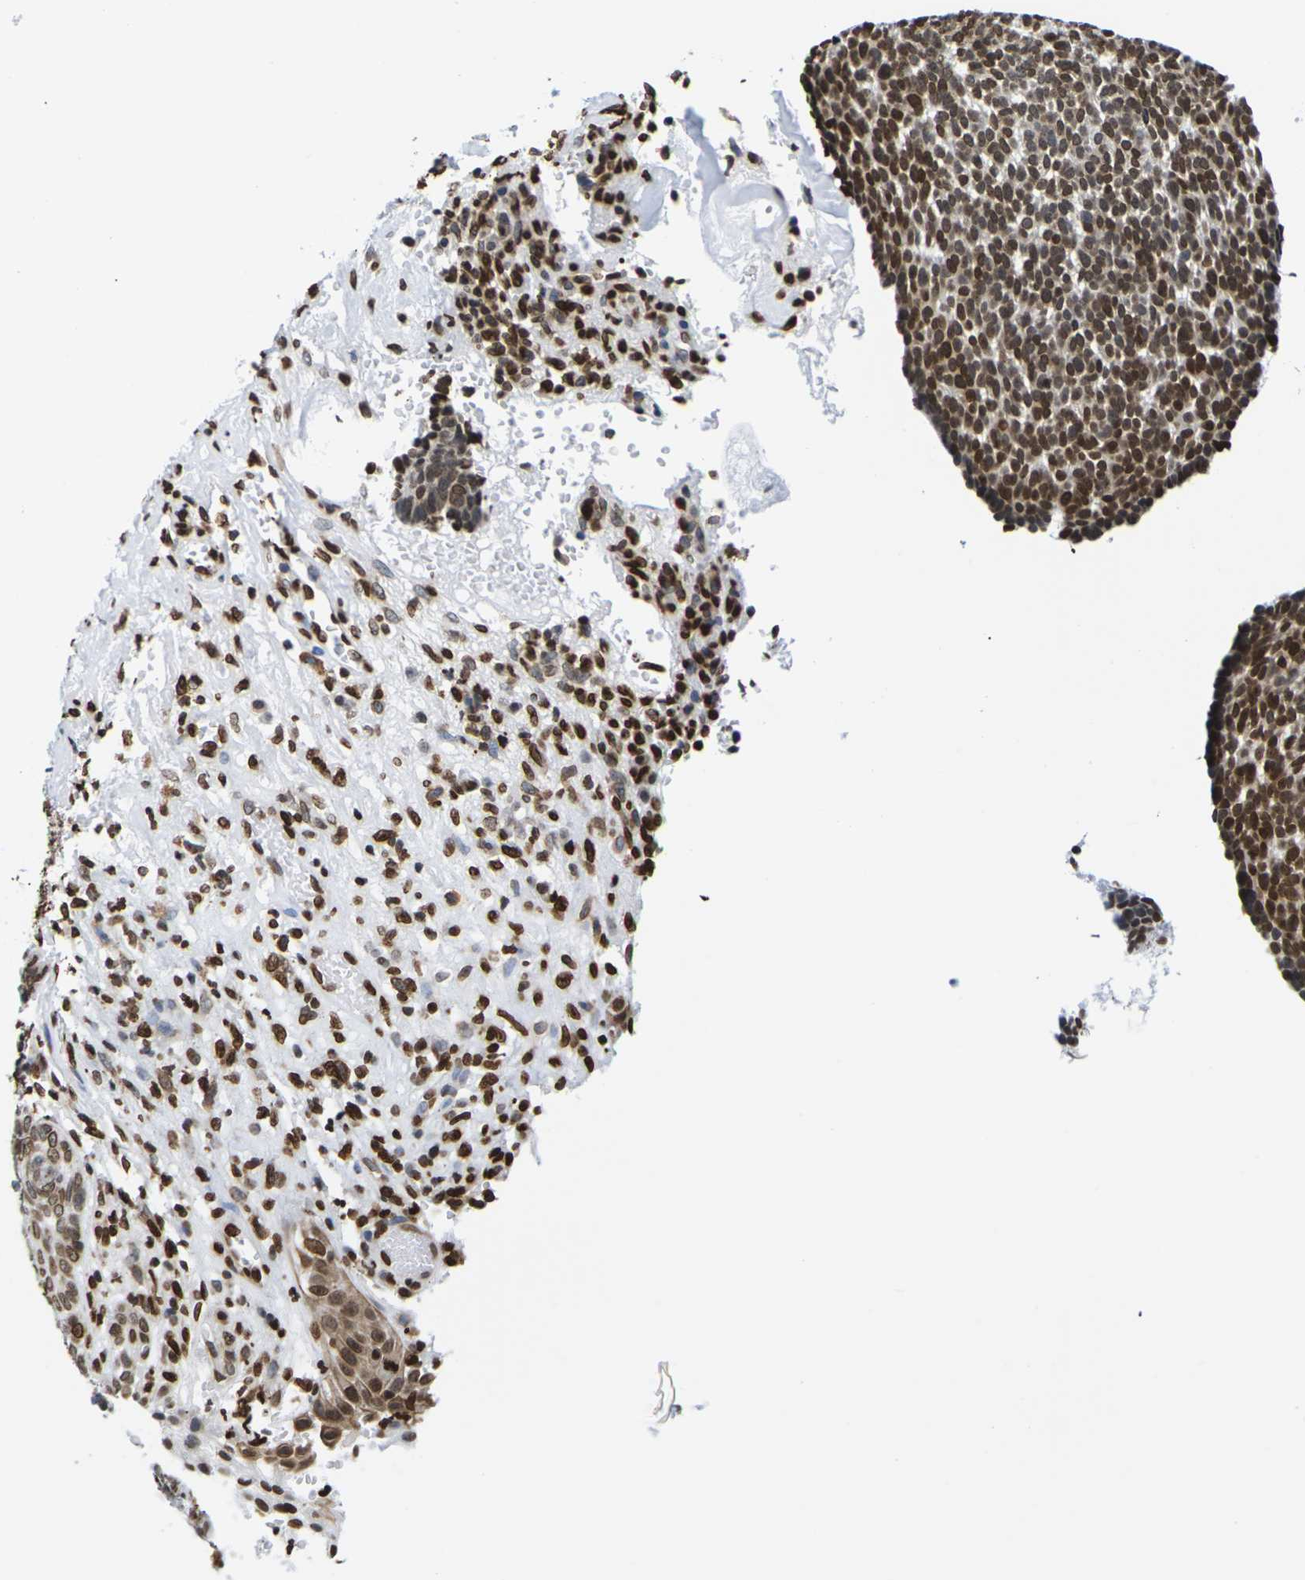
{"staining": {"intensity": "strong", "quantity": ">75%", "location": "cytoplasmic/membranous,nuclear"}, "tissue": "skin cancer", "cell_type": "Tumor cells", "image_type": "cancer", "snomed": [{"axis": "morphology", "description": "Basal cell carcinoma"}, {"axis": "topography", "description": "Skin"}], "caption": "A high amount of strong cytoplasmic/membranous and nuclear expression is present in about >75% of tumor cells in skin basal cell carcinoma tissue.", "gene": "H2AC21", "patient": {"sex": "male", "age": 84}}